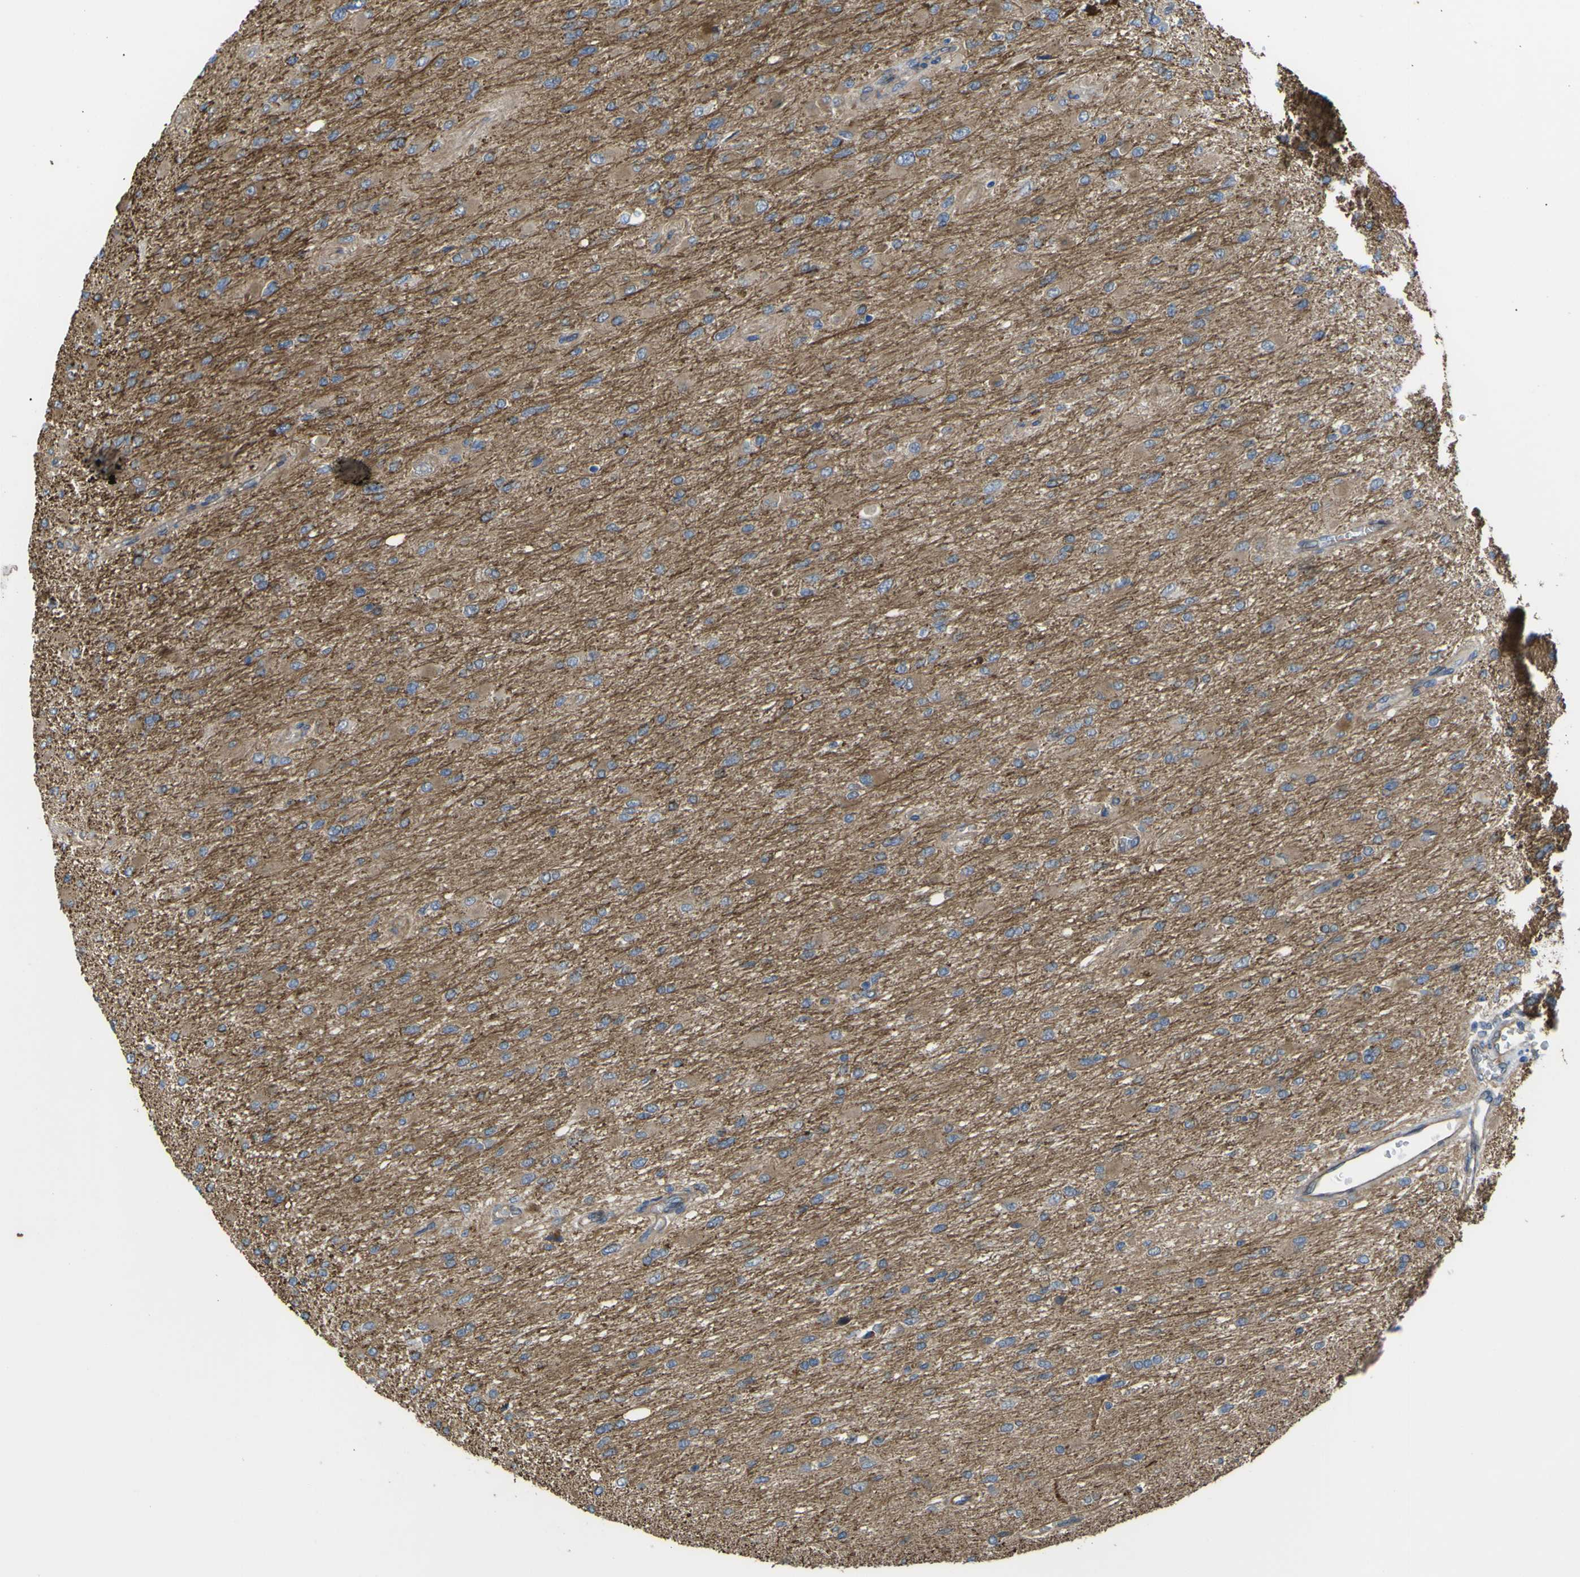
{"staining": {"intensity": "weak", "quantity": ">75%", "location": "cytoplasmic/membranous"}, "tissue": "glioma", "cell_type": "Tumor cells", "image_type": "cancer", "snomed": [{"axis": "morphology", "description": "Glioma, malignant, High grade"}, {"axis": "topography", "description": "Cerebral cortex"}], "caption": "Weak cytoplasmic/membranous protein expression is identified in about >75% of tumor cells in glioma.", "gene": "FBXO30", "patient": {"sex": "female", "age": 36}}